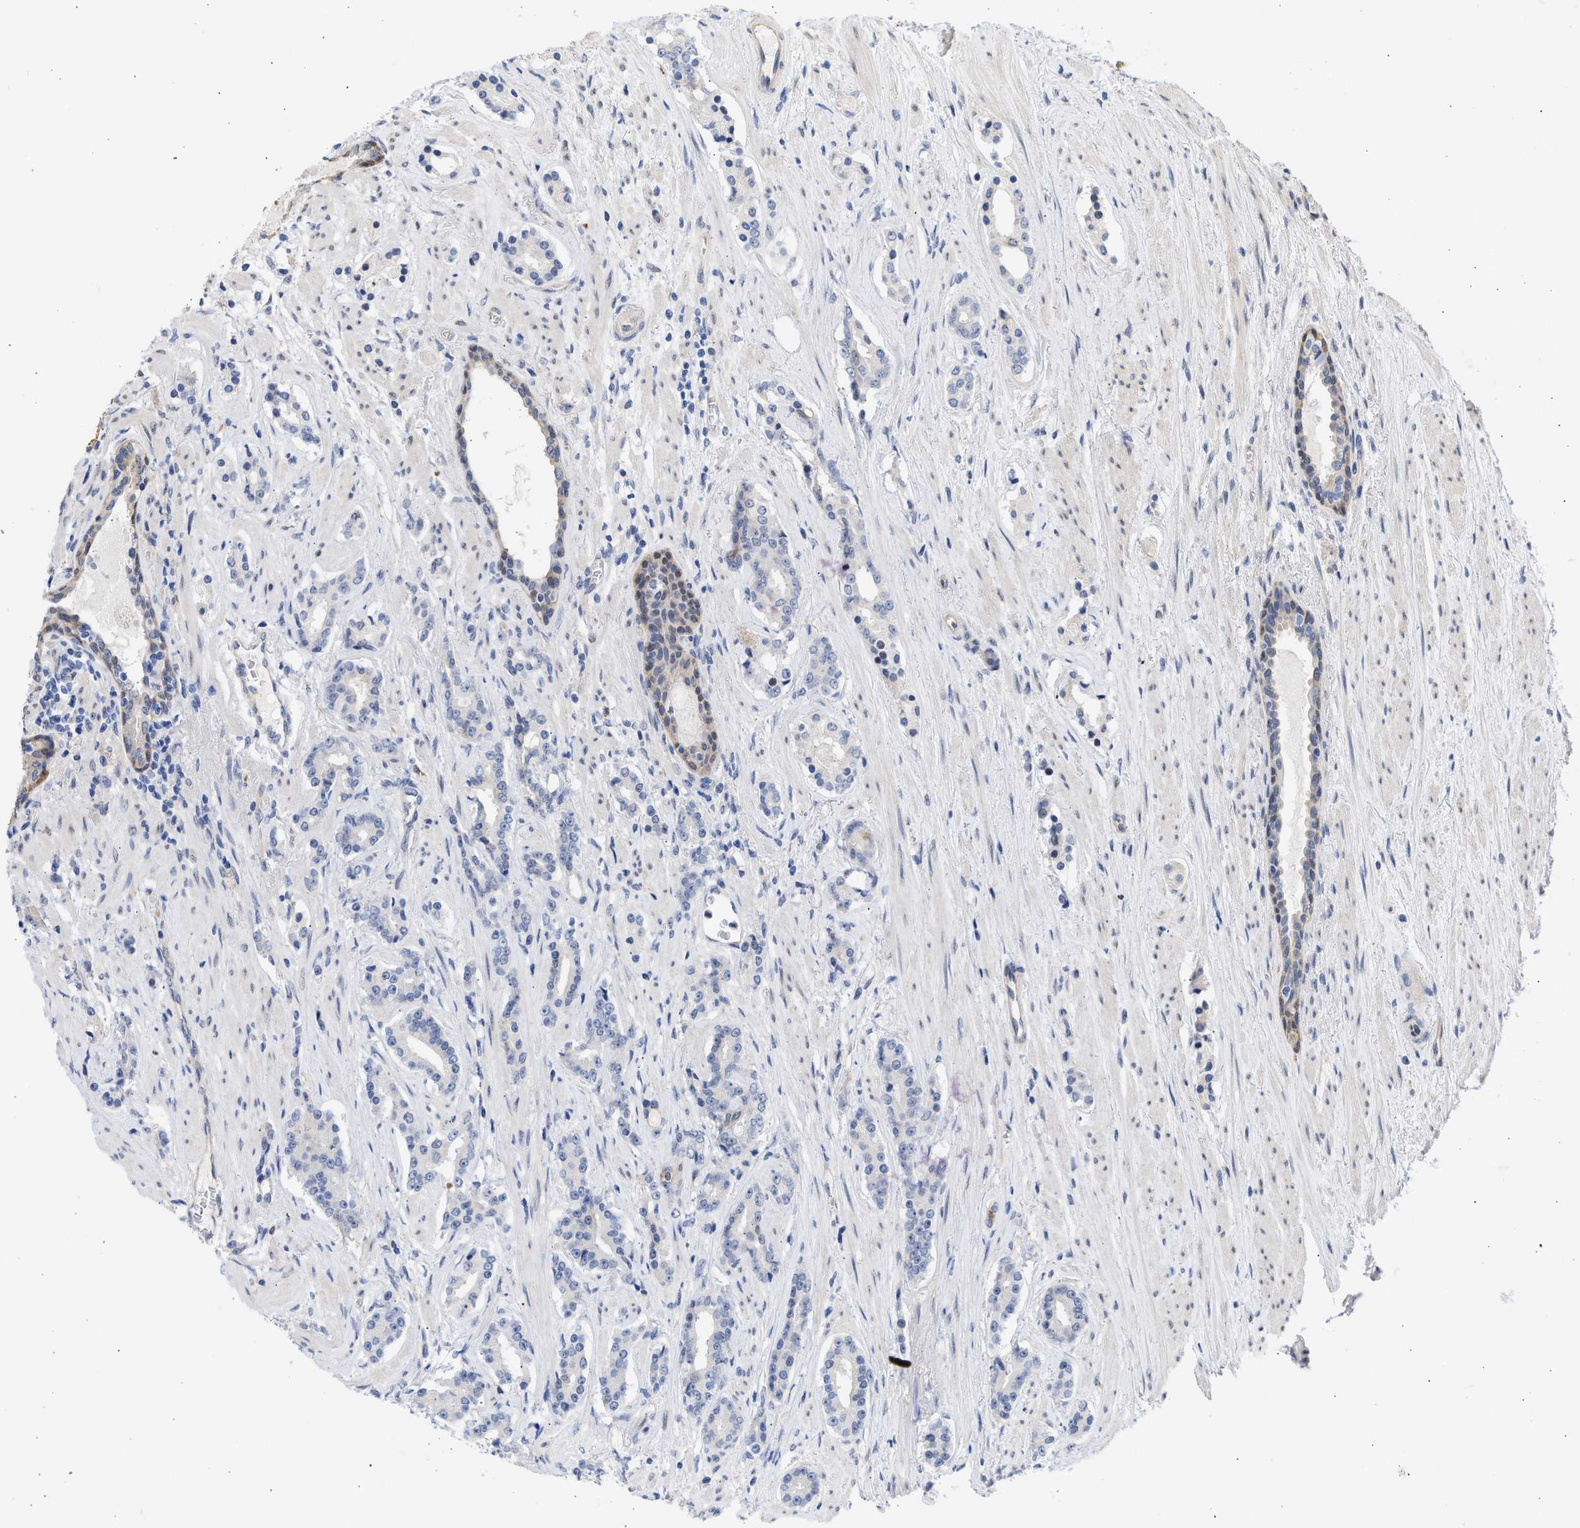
{"staining": {"intensity": "negative", "quantity": "none", "location": "none"}, "tissue": "prostate cancer", "cell_type": "Tumor cells", "image_type": "cancer", "snomed": [{"axis": "morphology", "description": "Adenocarcinoma, High grade"}, {"axis": "topography", "description": "Prostate"}], "caption": "Histopathology image shows no significant protein positivity in tumor cells of high-grade adenocarcinoma (prostate).", "gene": "THRA", "patient": {"sex": "male", "age": 71}}